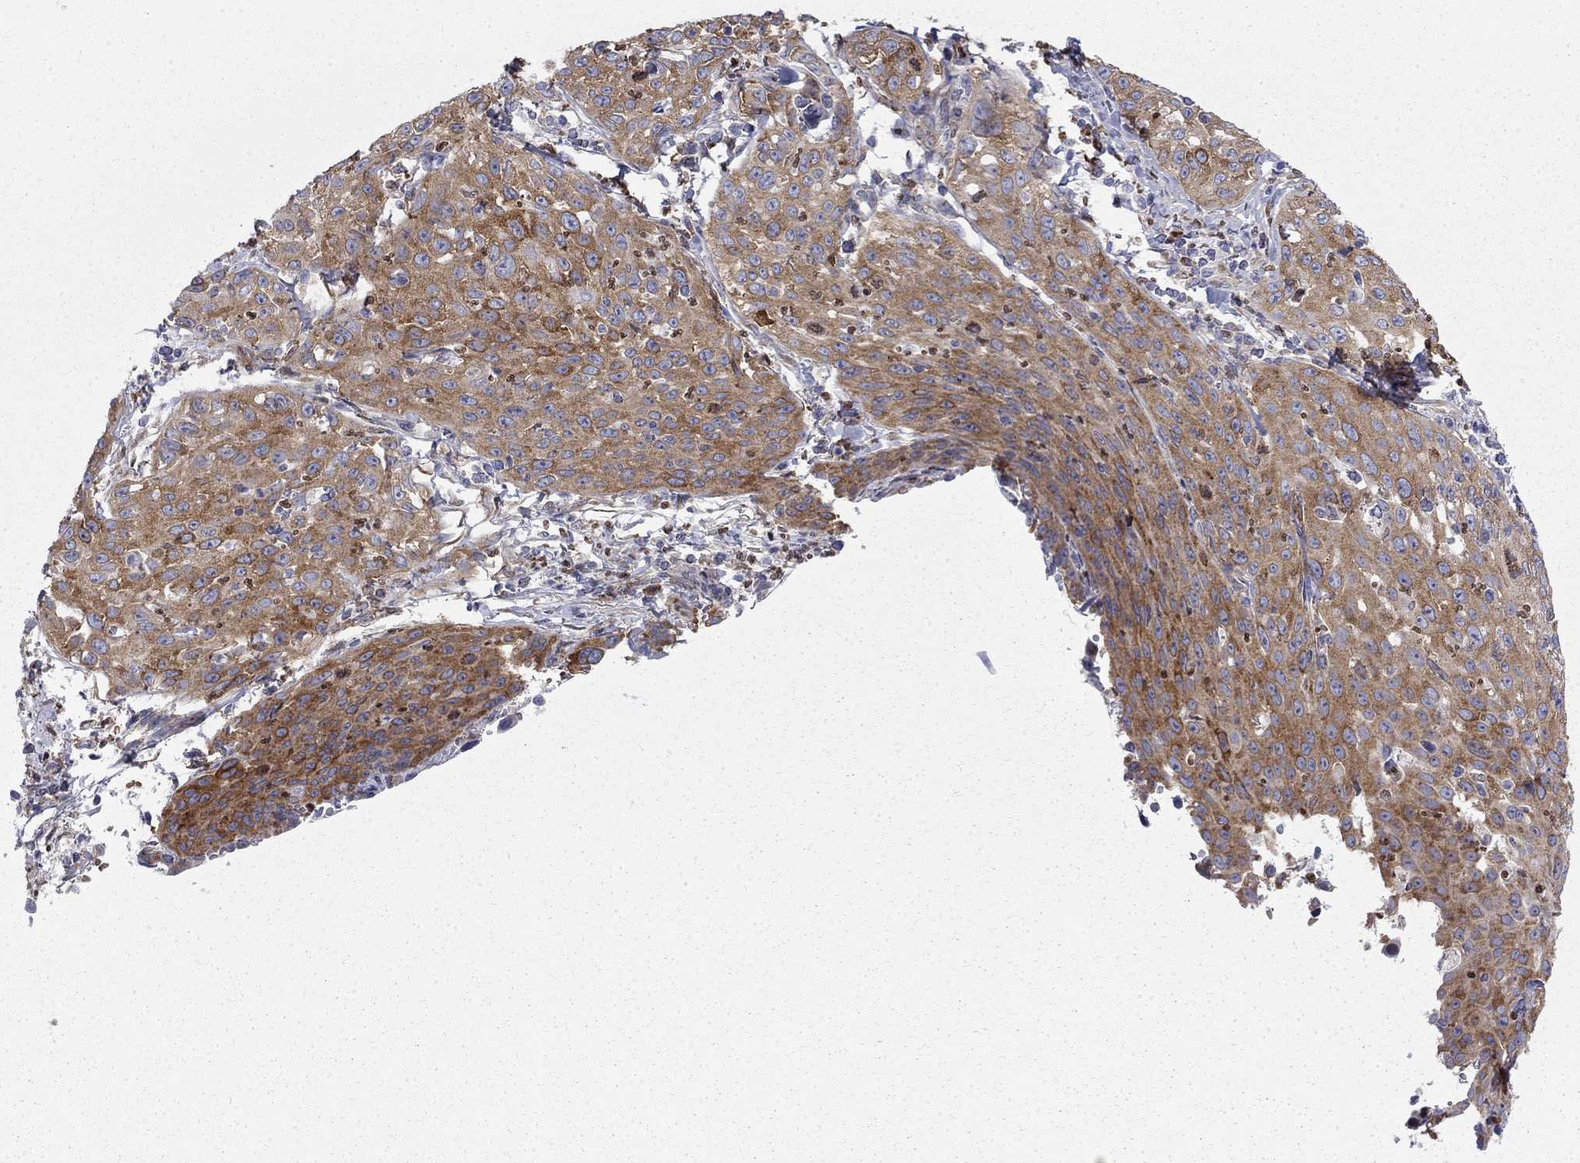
{"staining": {"intensity": "moderate", "quantity": ">75%", "location": "cytoplasmic/membranous"}, "tissue": "cervical cancer", "cell_type": "Tumor cells", "image_type": "cancer", "snomed": [{"axis": "morphology", "description": "Squamous cell carcinoma, NOS"}, {"axis": "topography", "description": "Cervix"}], "caption": "A brown stain highlights moderate cytoplasmic/membranous staining of a protein in cervical squamous cell carcinoma tumor cells.", "gene": "PABPC4", "patient": {"sex": "female", "age": 26}}